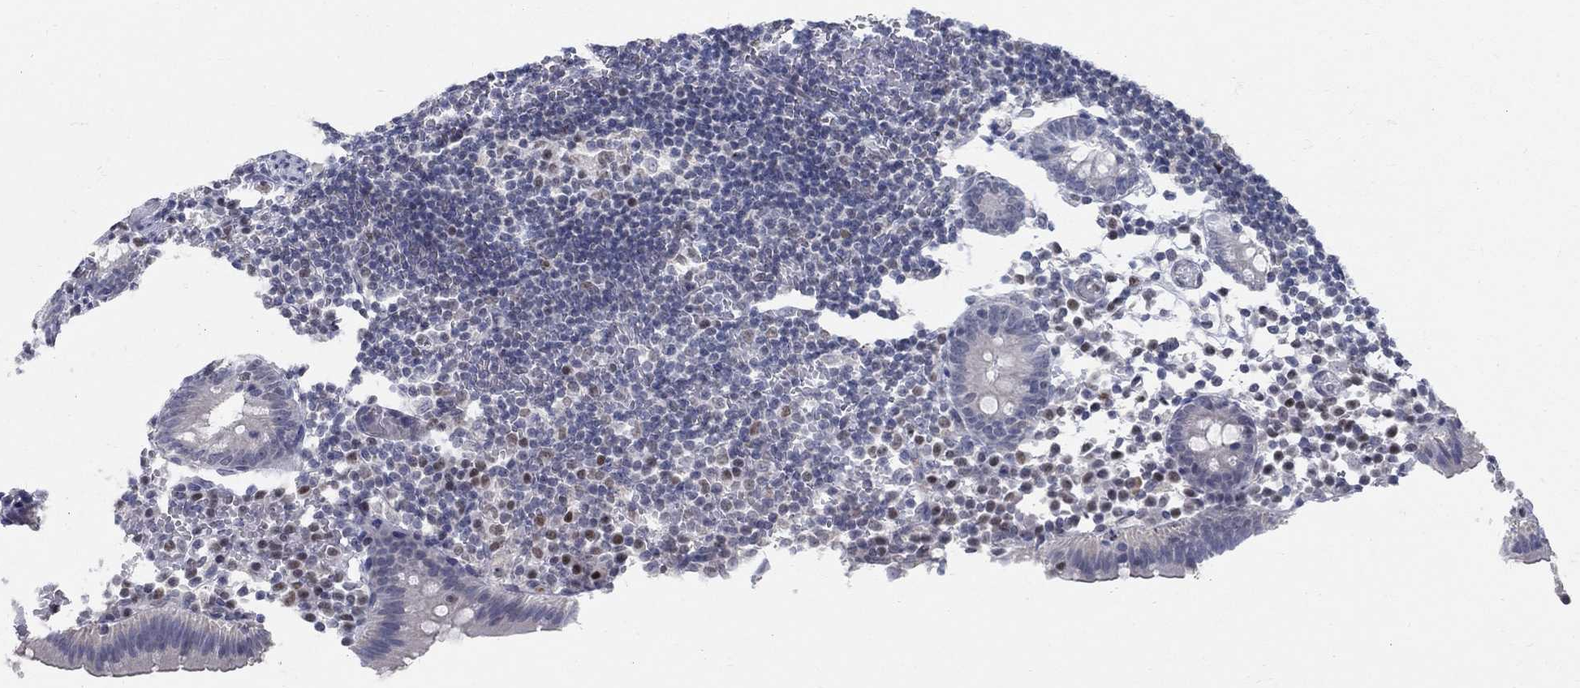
{"staining": {"intensity": "negative", "quantity": "none", "location": "none"}, "tissue": "appendix", "cell_type": "Glandular cells", "image_type": "normal", "snomed": [{"axis": "morphology", "description": "Normal tissue, NOS"}, {"axis": "topography", "description": "Appendix"}], "caption": "DAB (3,3'-diaminobenzidine) immunohistochemical staining of unremarkable appendix exhibits no significant expression in glandular cells. The staining was performed using DAB (3,3'-diaminobenzidine) to visualize the protein expression in brown, while the nuclei were stained in blue with hematoxylin (Magnification: 20x).", "gene": "GCFC2", "patient": {"sex": "female", "age": 40}}